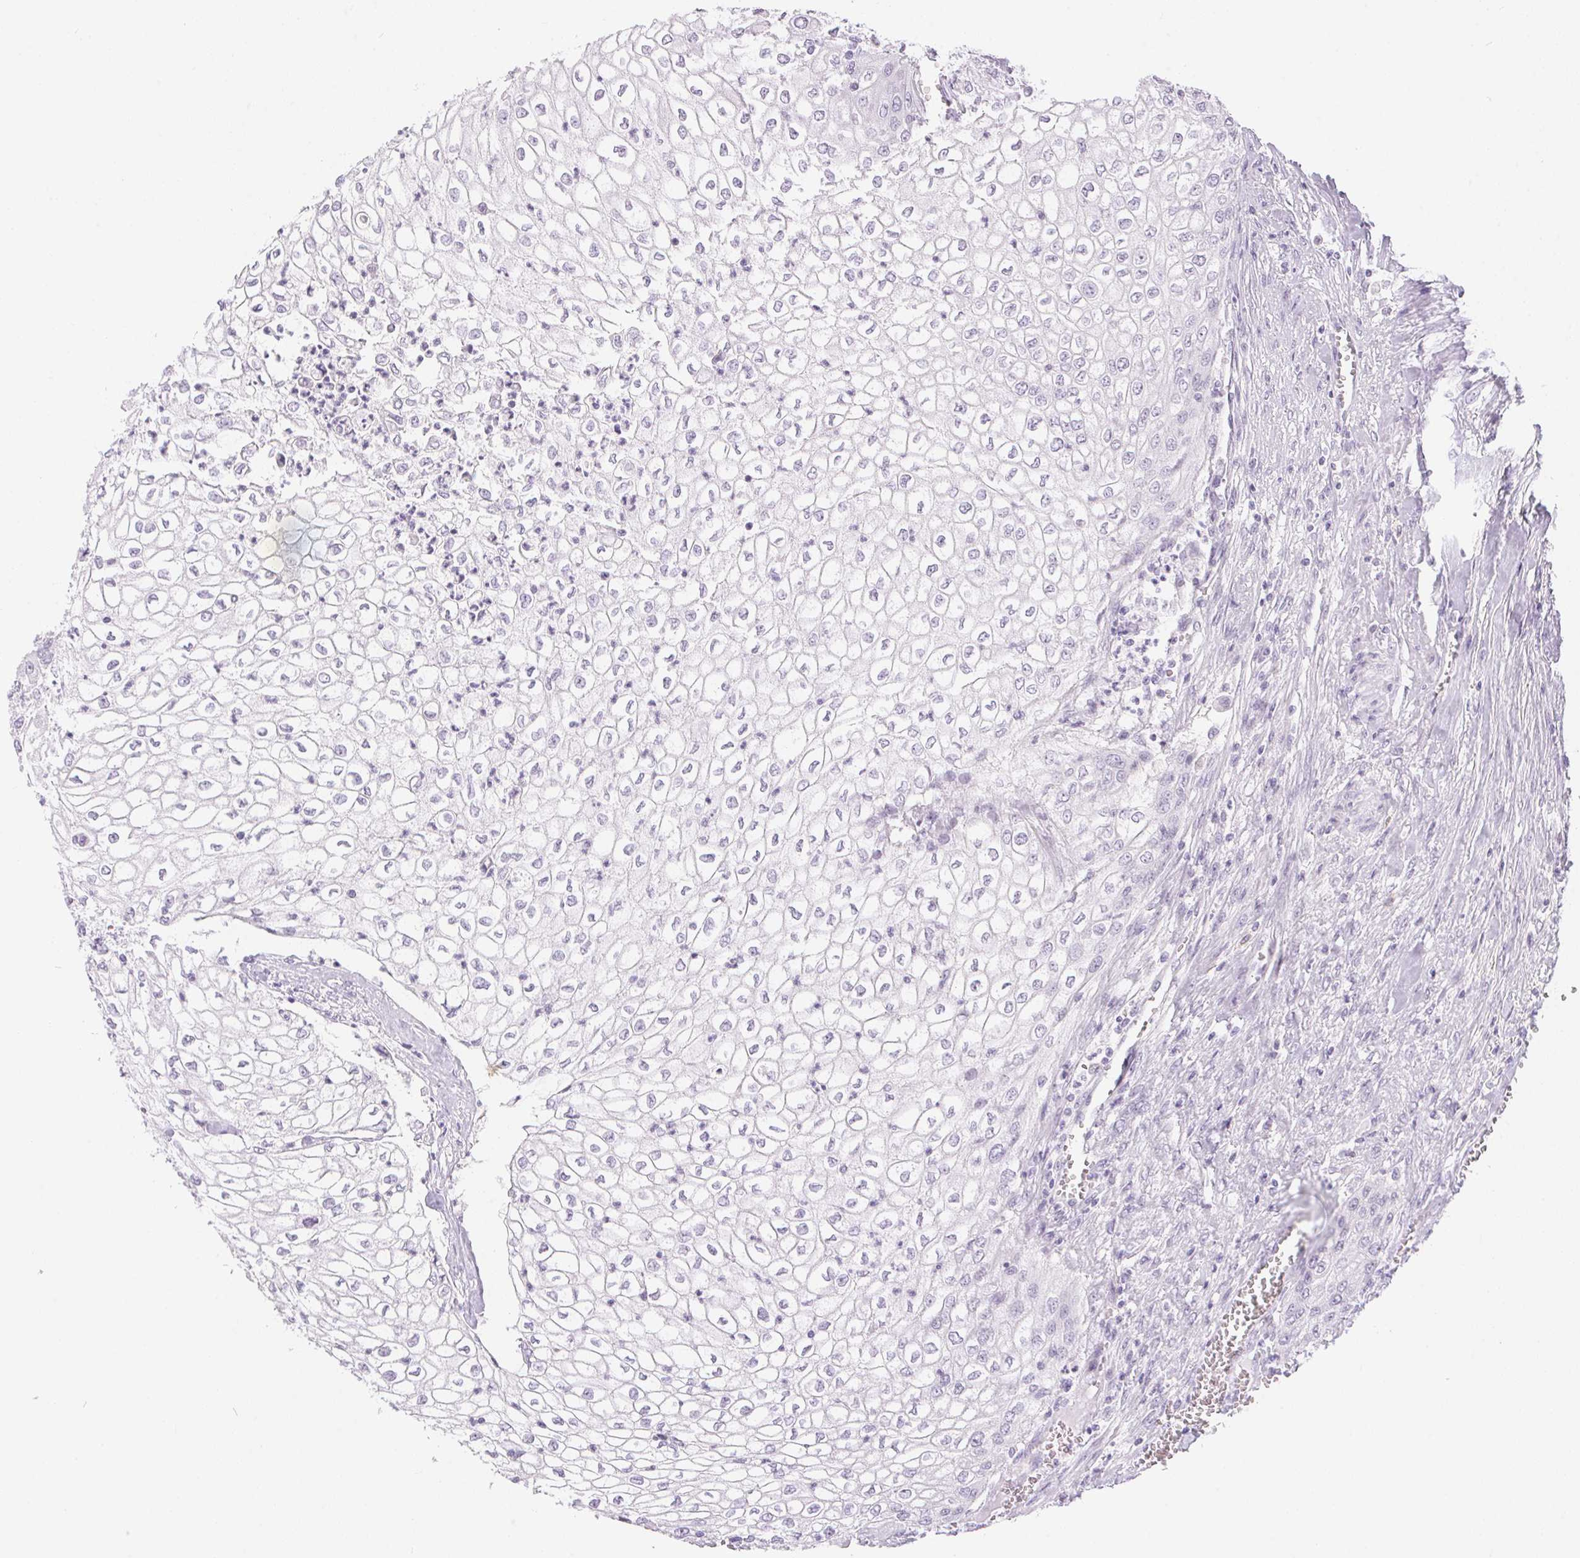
{"staining": {"intensity": "negative", "quantity": "none", "location": "none"}, "tissue": "urothelial cancer", "cell_type": "Tumor cells", "image_type": "cancer", "snomed": [{"axis": "morphology", "description": "Urothelial carcinoma, High grade"}, {"axis": "topography", "description": "Urinary bladder"}], "caption": "Urothelial cancer was stained to show a protein in brown. There is no significant staining in tumor cells.", "gene": "CADPS", "patient": {"sex": "male", "age": 62}}